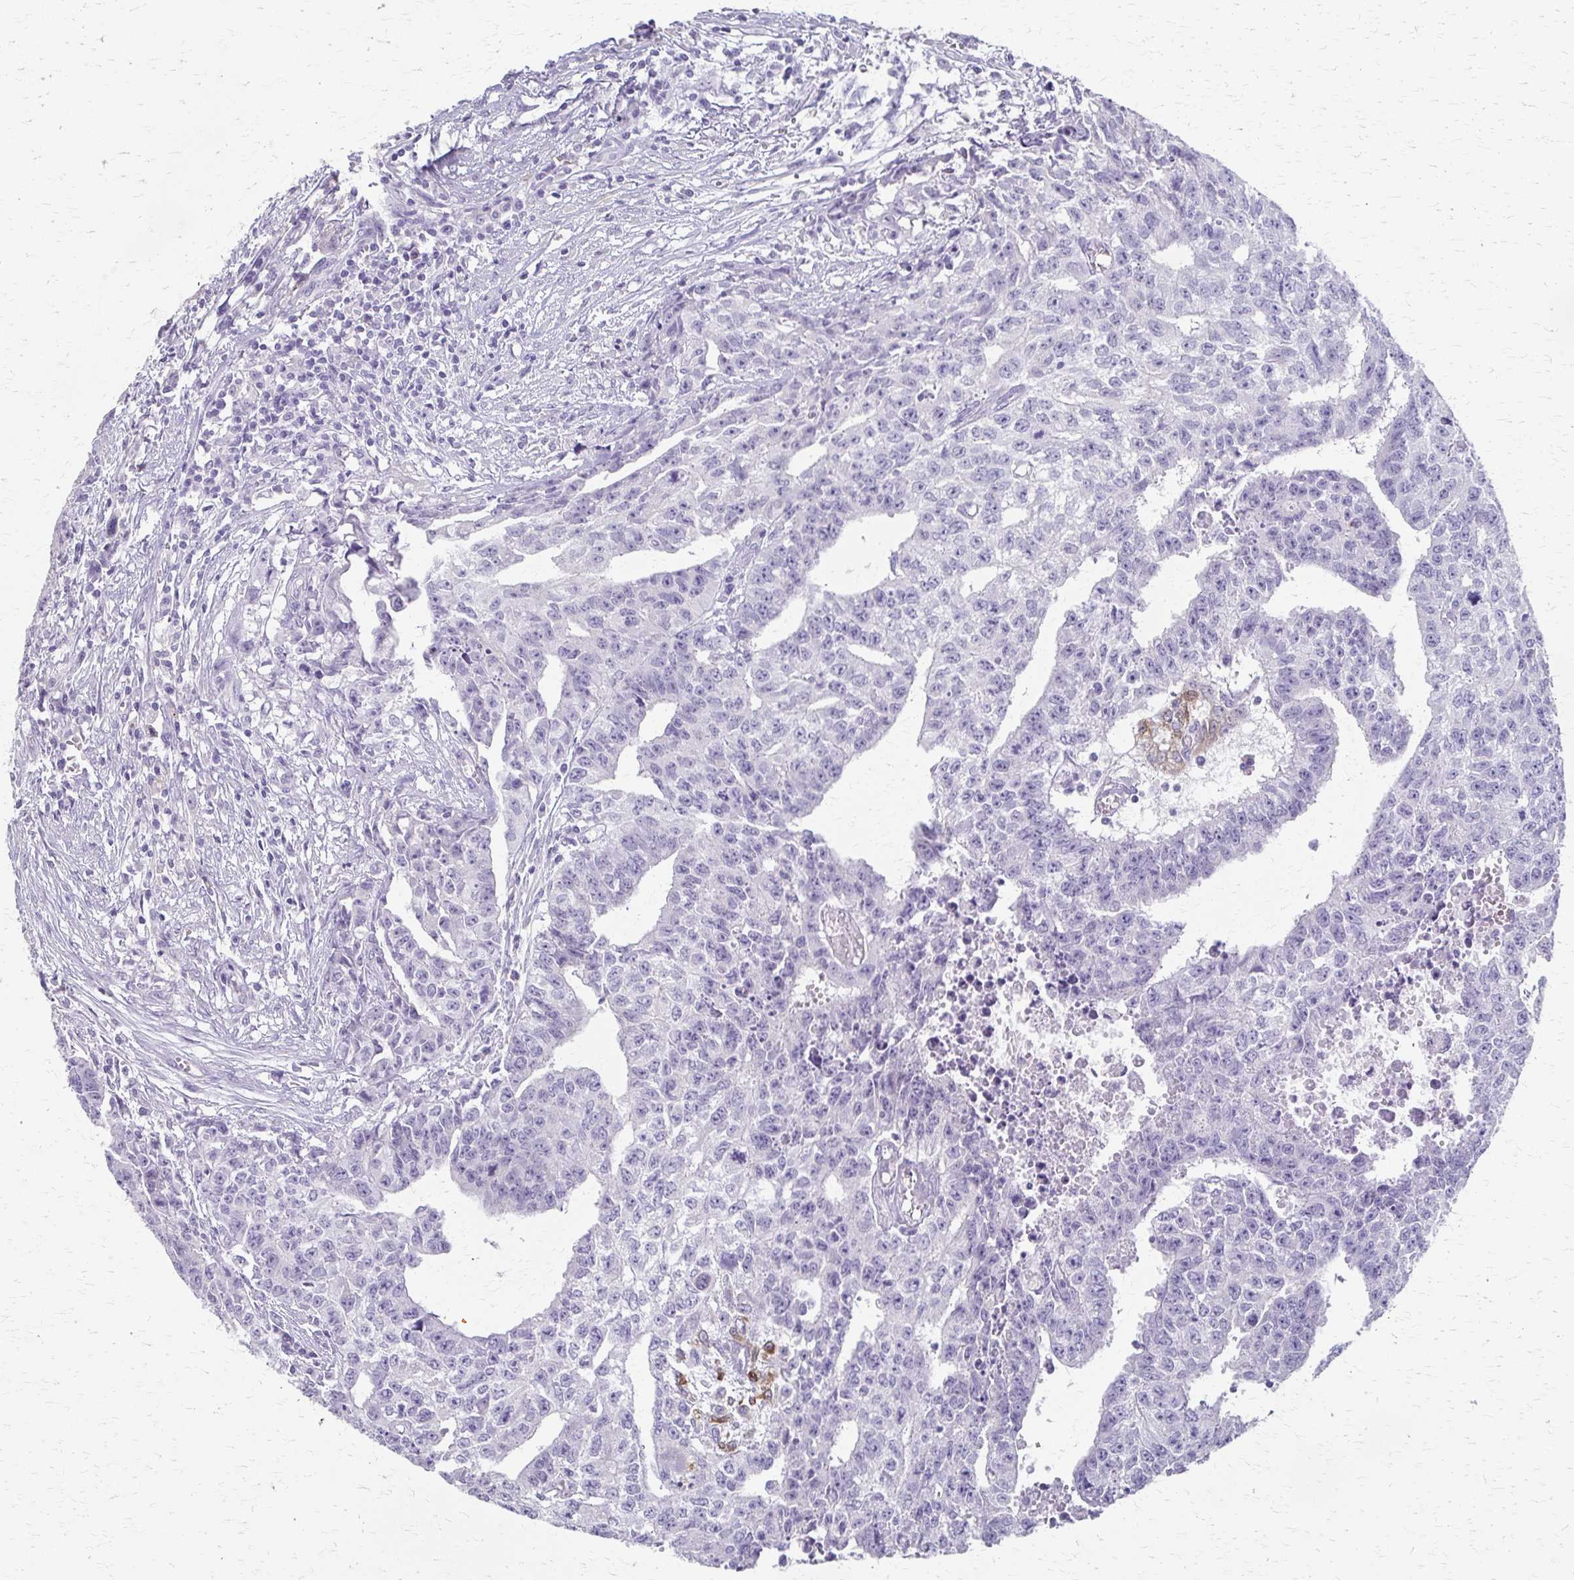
{"staining": {"intensity": "negative", "quantity": "none", "location": "none"}, "tissue": "testis cancer", "cell_type": "Tumor cells", "image_type": "cancer", "snomed": [{"axis": "morphology", "description": "Carcinoma, Embryonal, NOS"}, {"axis": "morphology", "description": "Teratoma, malignant, NOS"}, {"axis": "topography", "description": "Testis"}], "caption": "Immunohistochemical staining of testis cancer (teratoma (malignant)) reveals no significant positivity in tumor cells.", "gene": "CYB5A", "patient": {"sex": "male", "age": 24}}